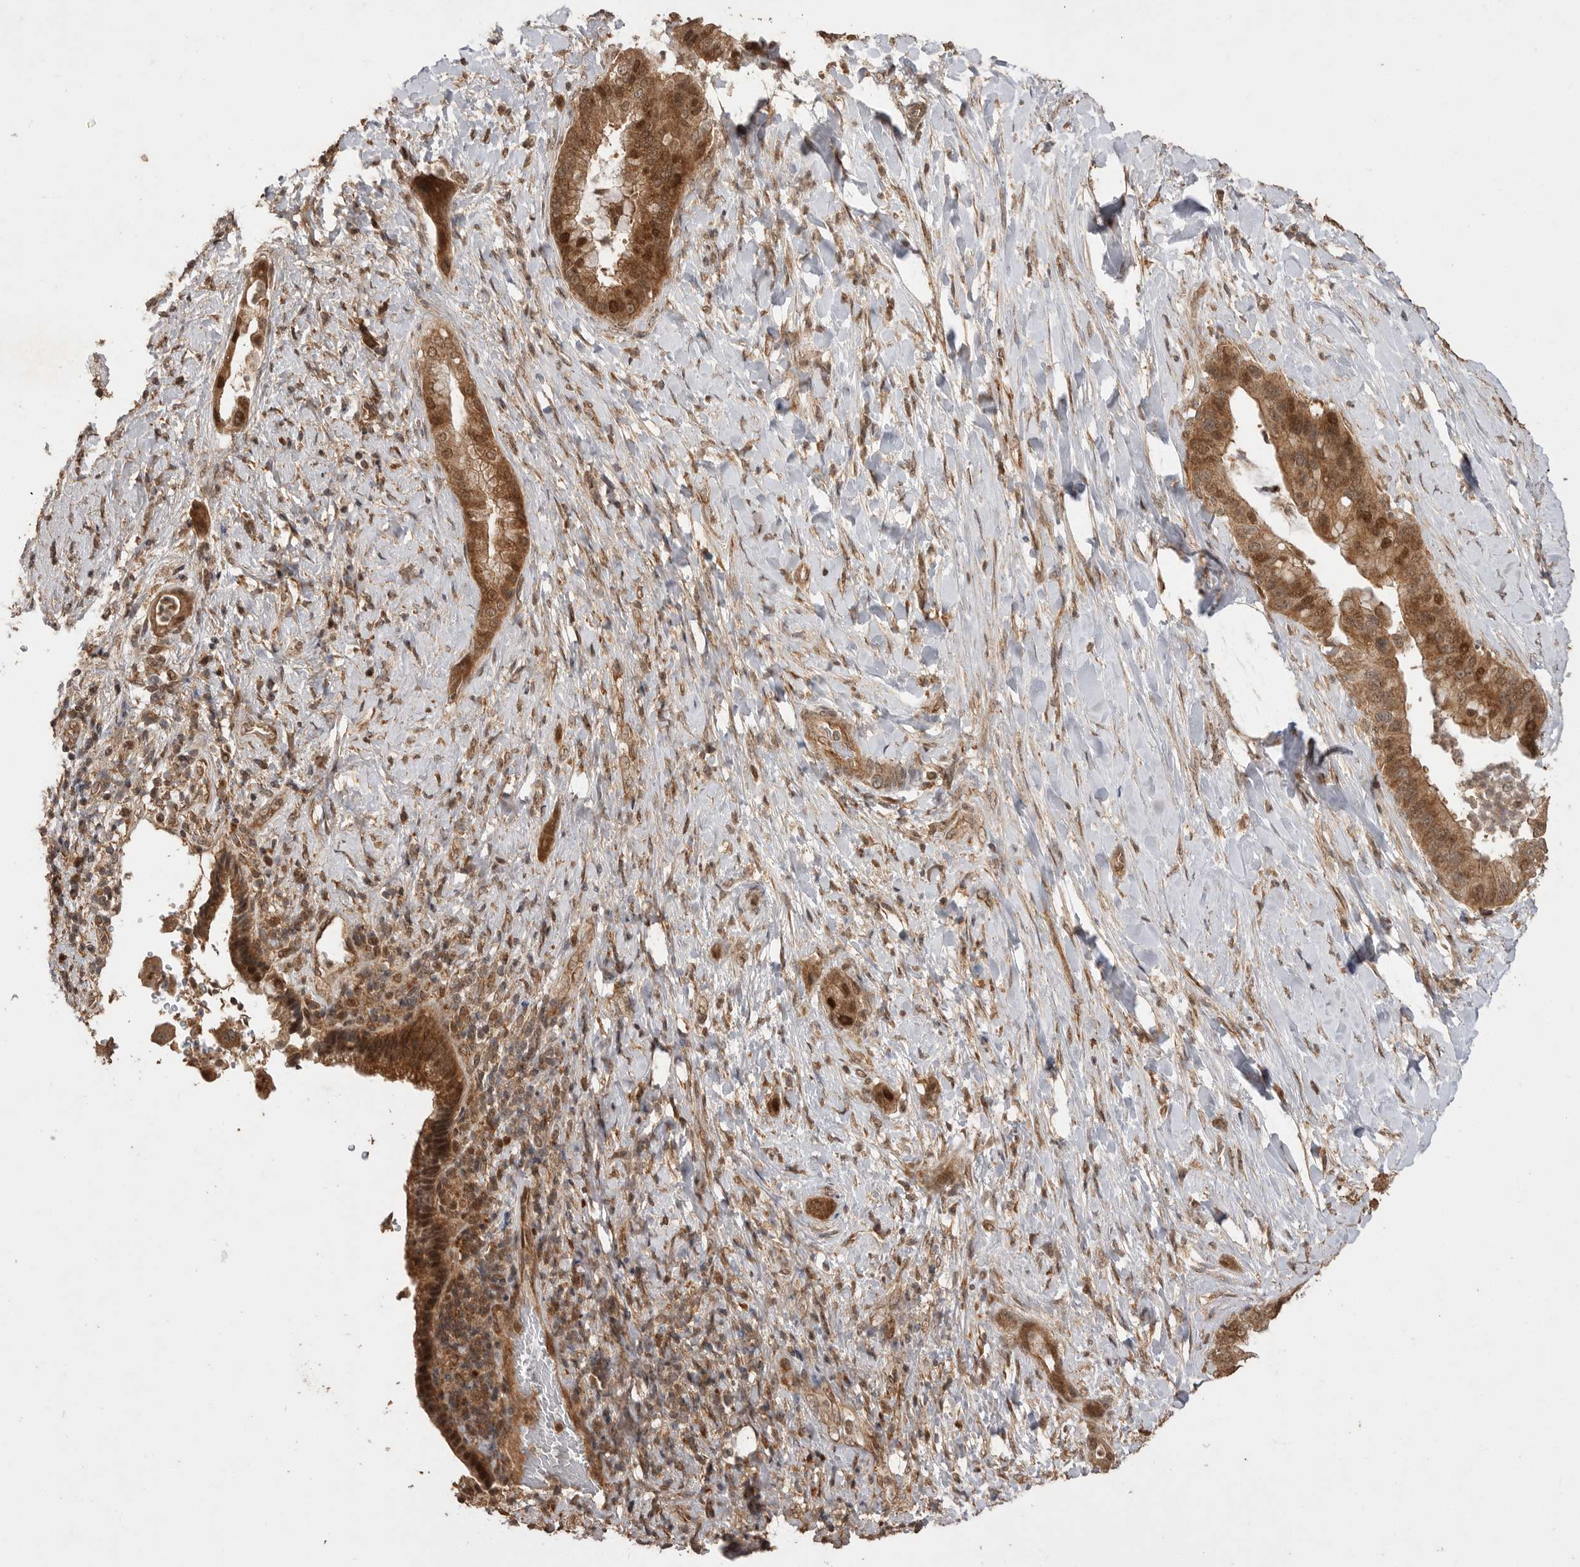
{"staining": {"intensity": "moderate", "quantity": ">75%", "location": "cytoplasmic/membranous,nuclear"}, "tissue": "liver cancer", "cell_type": "Tumor cells", "image_type": "cancer", "snomed": [{"axis": "morphology", "description": "Cholangiocarcinoma"}, {"axis": "topography", "description": "Liver"}], "caption": "Immunohistochemistry (DAB (3,3'-diaminobenzidine)) staining of human liver cancer shows moderate cytoplasmic/membranous and nuclear protein staining in about >75% of tumor cells.", "gene": "BOC", "patient": {"sex": "female", "age": 54}}